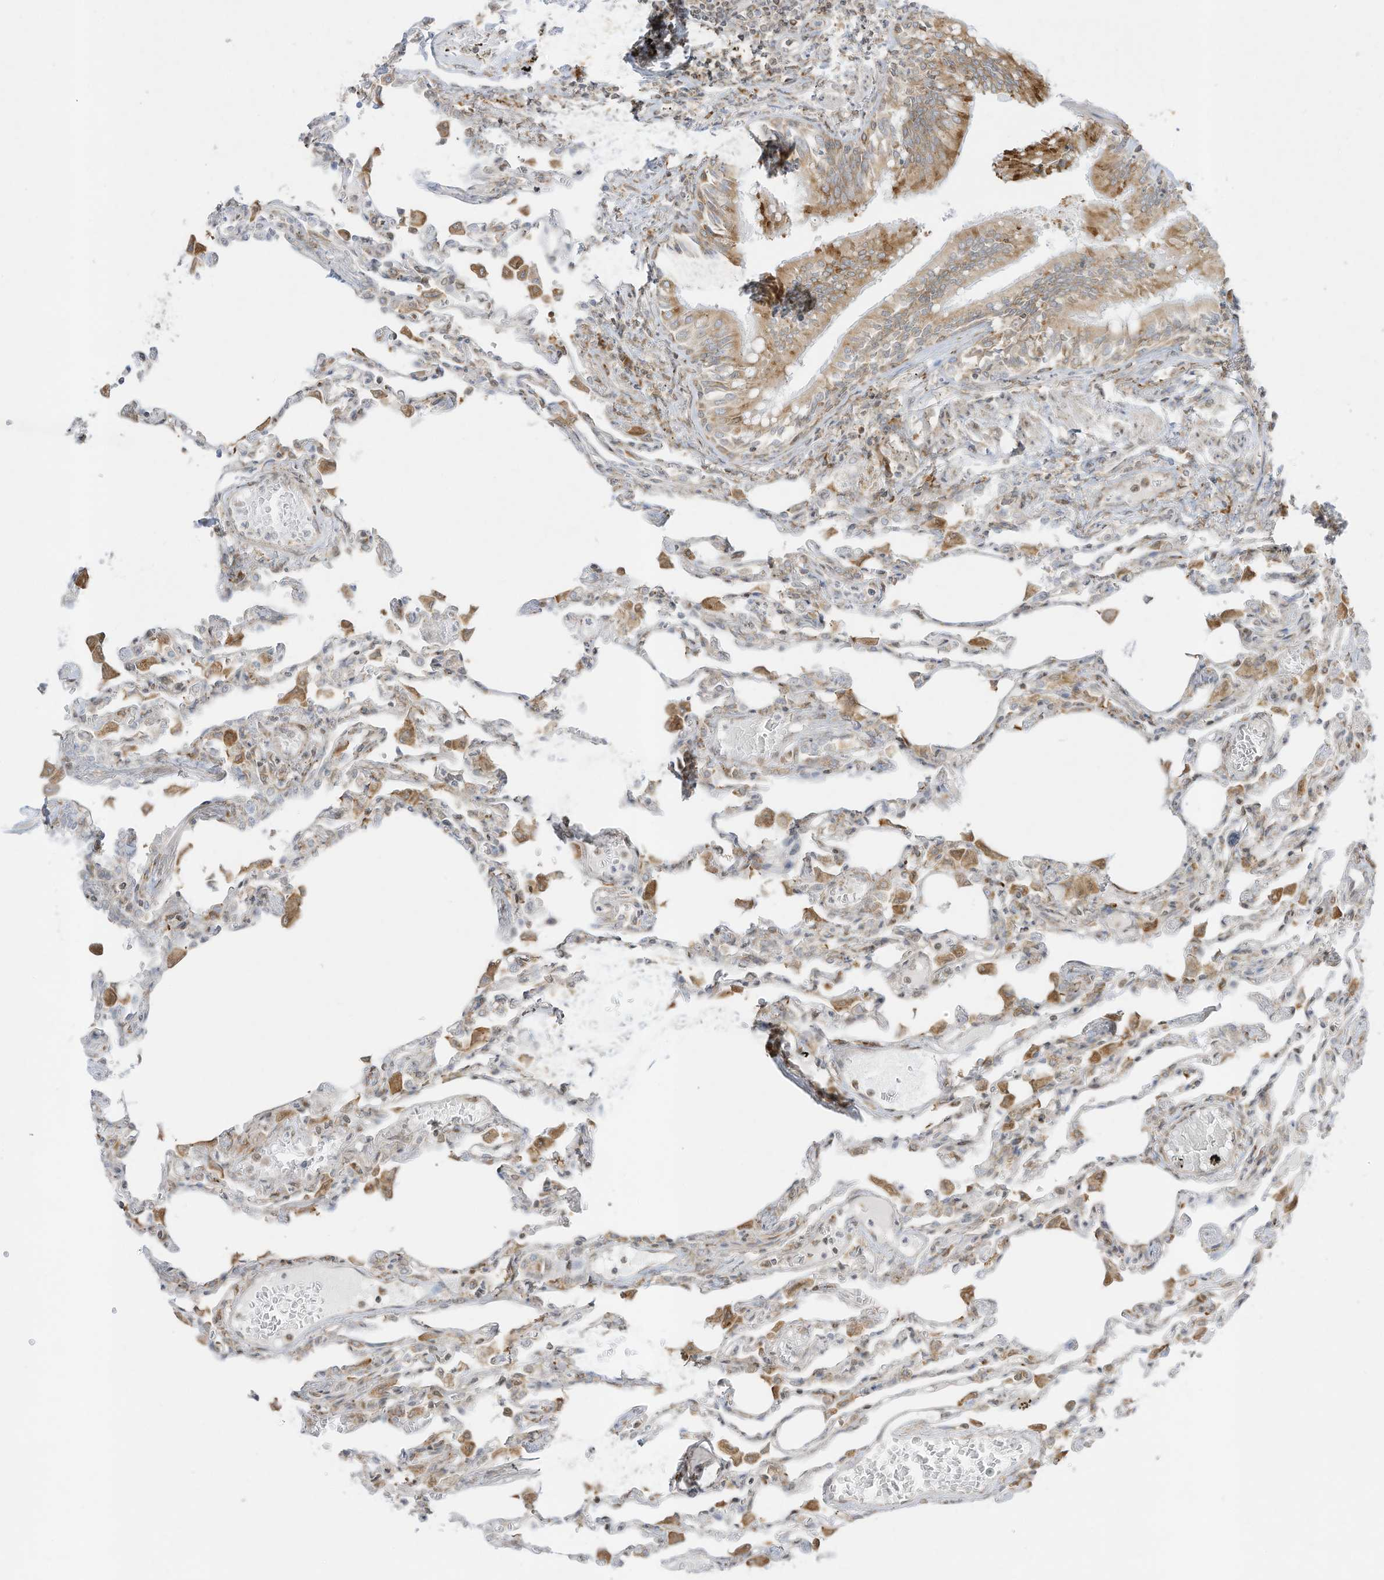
{"staining": {"intensity": "negative", "quantity": "none", "location": "none"}, "tissue": "lung", "cell_type": "Alveolar cells", "image_type": "normal", "snomed": [{"axis": "morphology", "description": "Normal tissue, NOS"}, {"axis": "topography", "description": "Bronchus"}, {"axis": "topography", "description": "Lung"}], "caption": "Immunohistochemistry micrograph of unremarkable lung: human lung stained with DAB (3,3'-diaminobenzidine) reveals no significant protein positivity in alveolar cells.", "gene": "PTK6", "patient": {"sex": "female", "age": 49}}